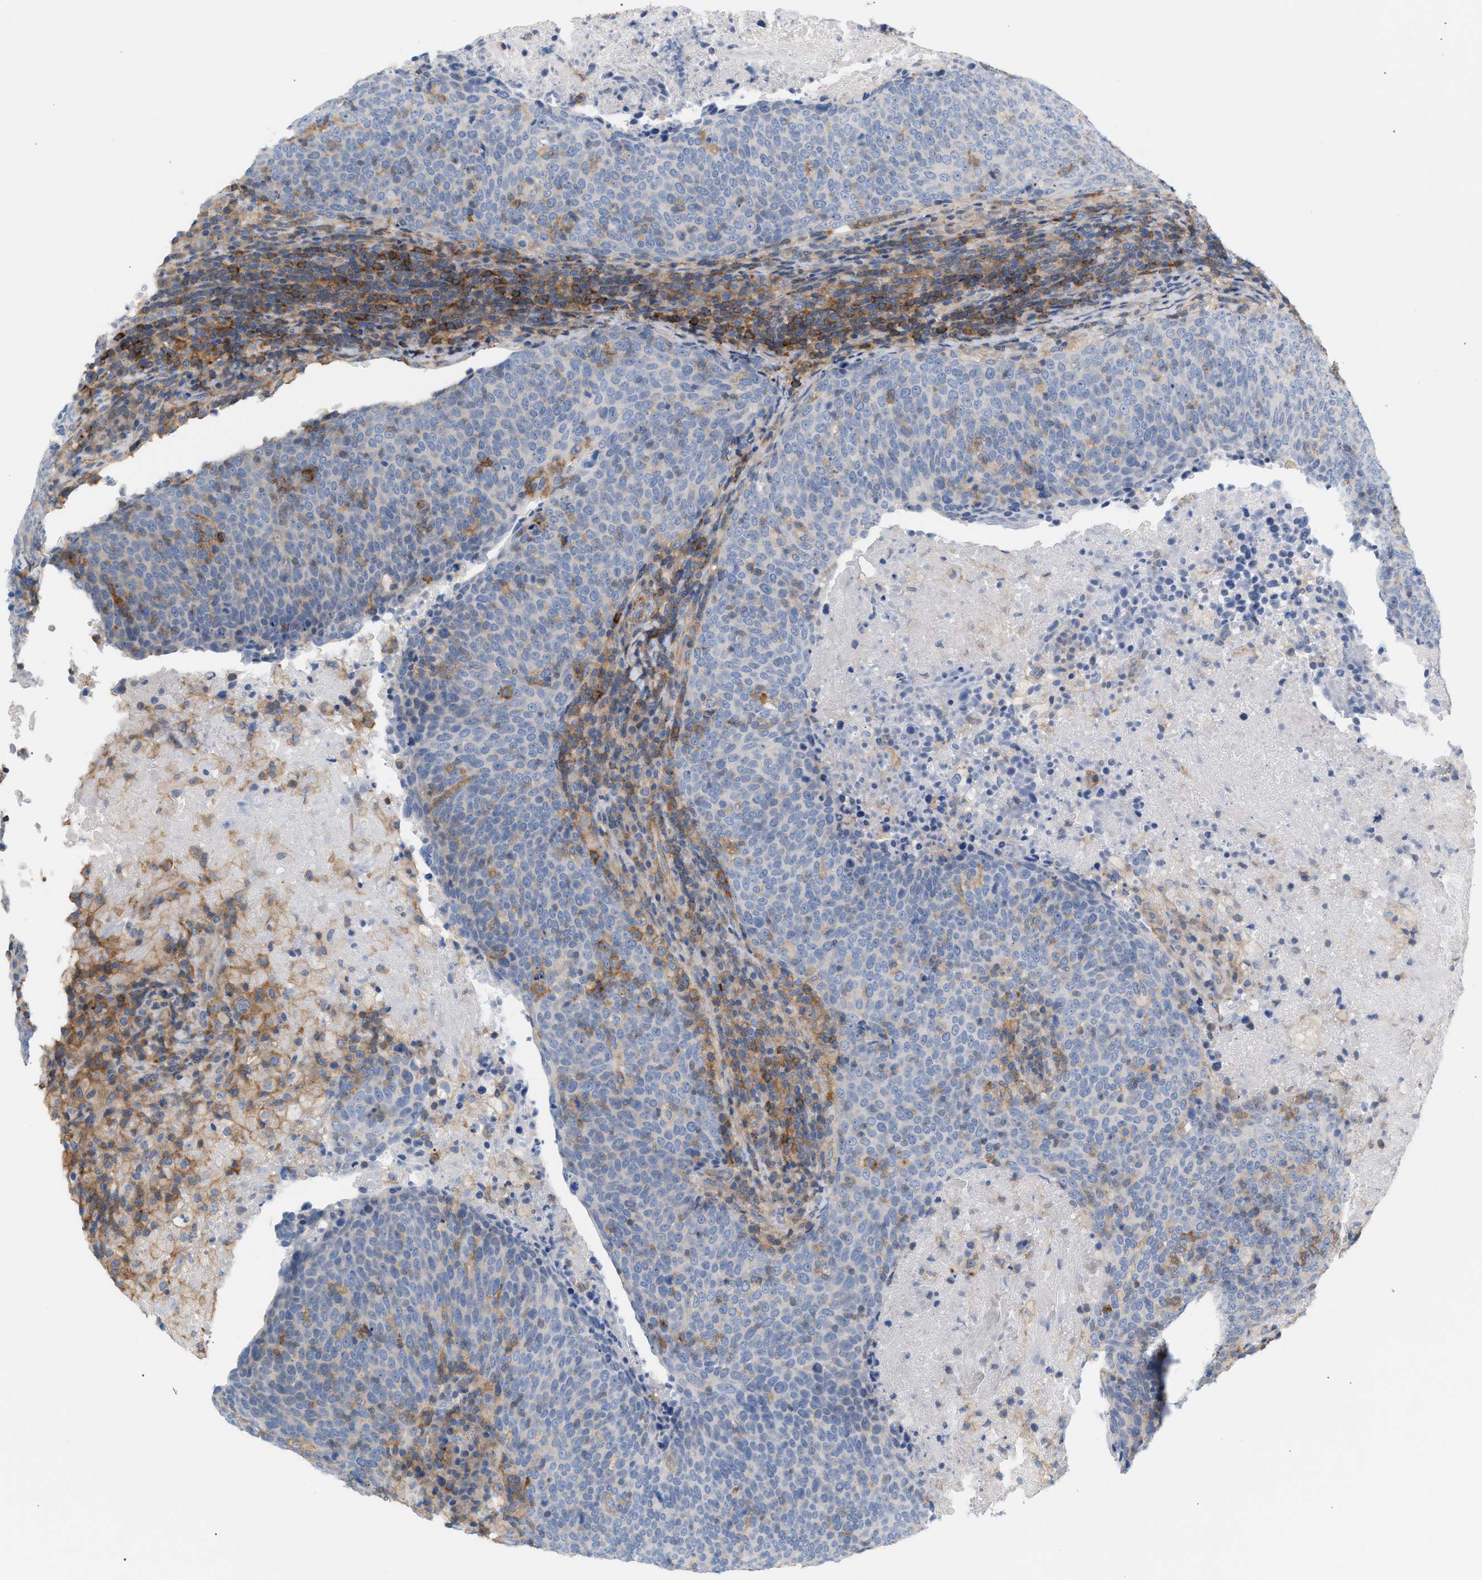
{"staining": {"intensity": "negative", "quantity": "none", "location": "none"}, "tissue": "head and neck cancer", "cell_type": "Tumor cells", "image_type": "cancer", "snomed": [{"axis": "morphology", "description": "Squamous cell carcinoma, NOS"}, {"axis": "morphology", "description": "Squamous cell carcinoma, metastatic, NOS"}, {"axis": "topography", "description": "Lymph node"}, {"axis": "topography", "description": "Head-Neck"}], "caption": "Tumor cells show no significant positivity in head and neck metastatic squamous cell carcinoma.", "gene": "LRCH1", "patient": {"sex": "male", "age": 62}}